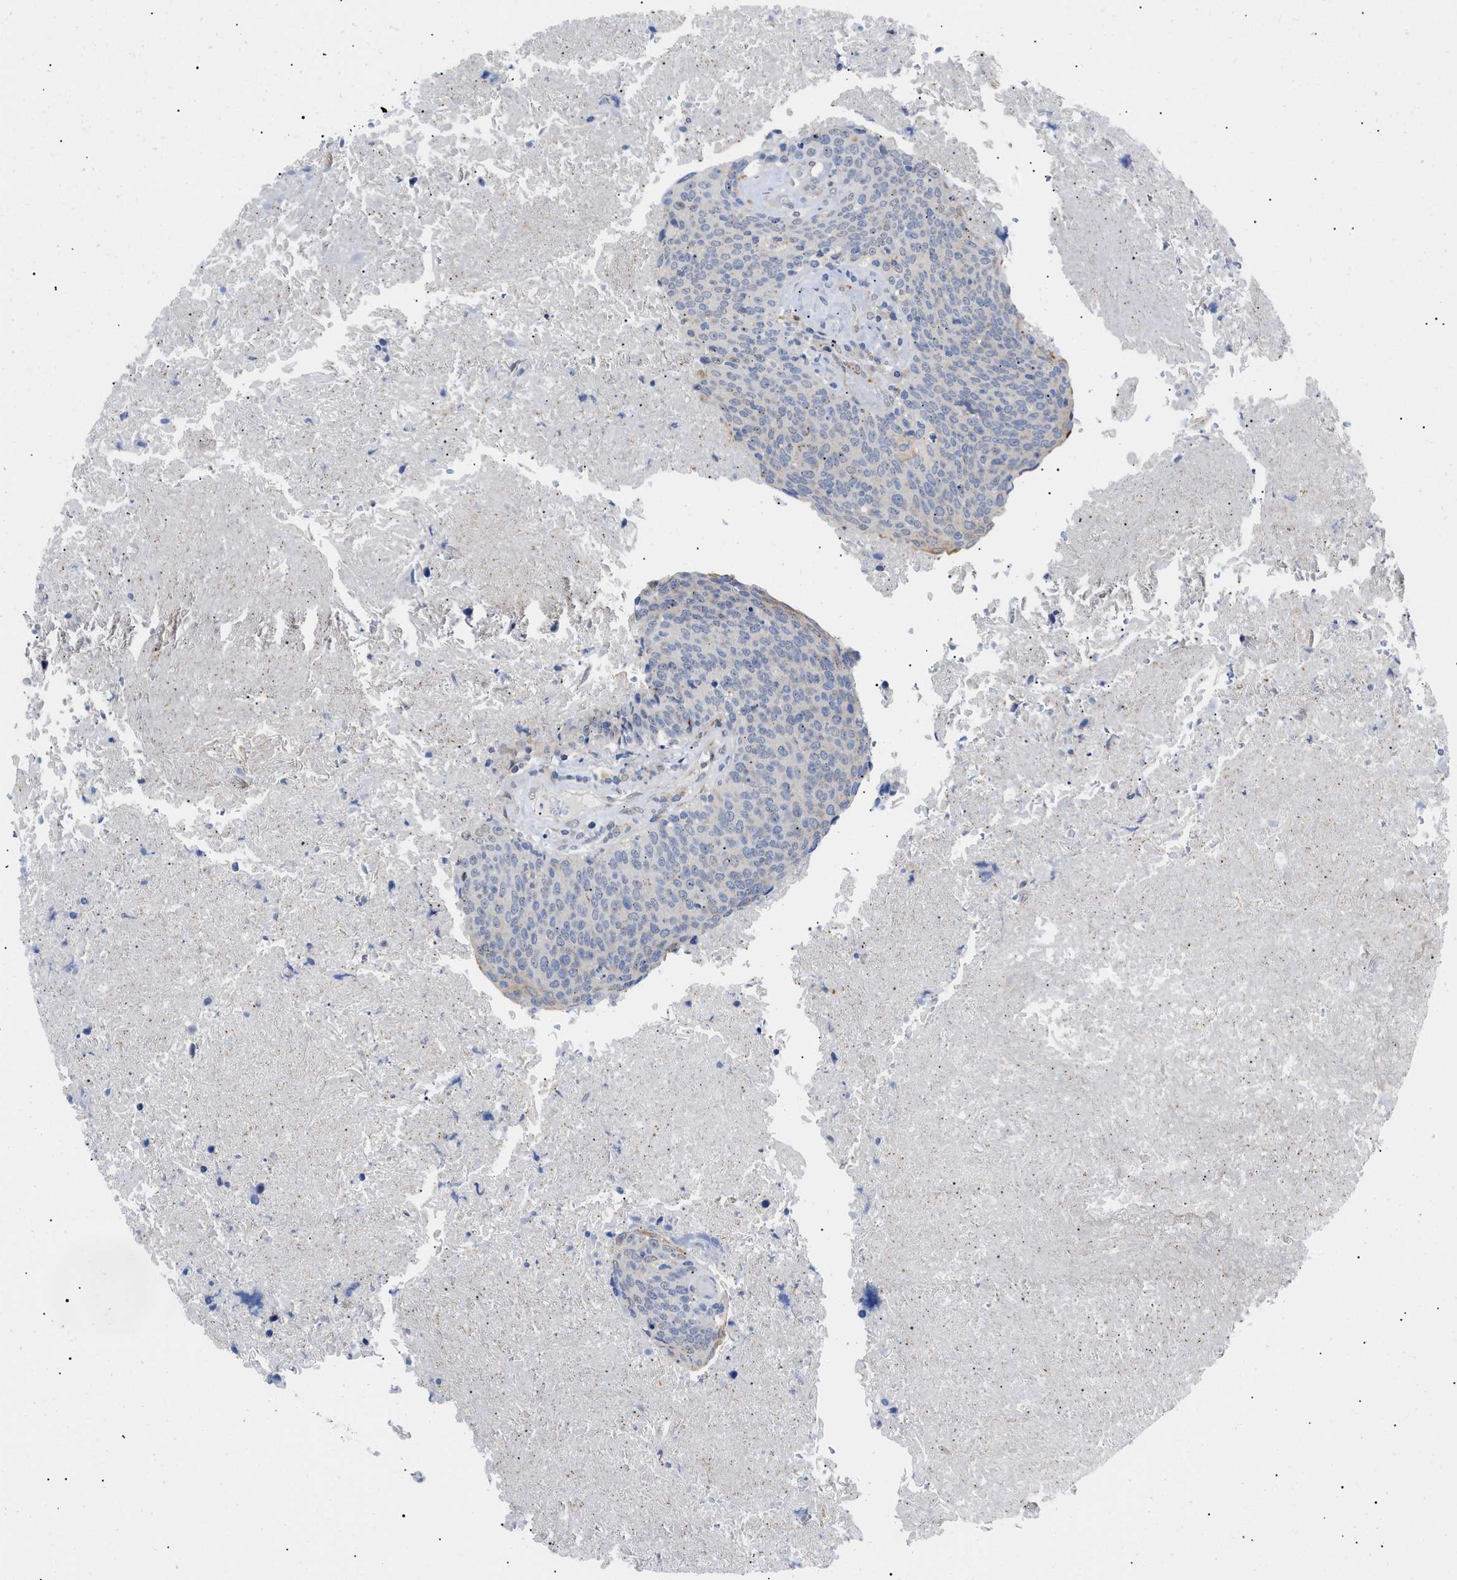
{"staining": {"intensity": "negative", "quantity": "none", "location": "none"}, "tissue": "head and neck cancer", "cell_type": "Tumor cells", "image_type": "cancer", "snomed": [{"axis": "morphology", "description": "Squamous cell carcinoma, NOS"}, {"axis": "morphology", "description": "Squamous cell carcinoma, metastatic, NOS"}, {"axis": "topography", "description": "Lymph node"}, {"axis": "topography", "description": "Head-Neck"}], "caption": "Immunohistochemistry (IHC) of head and neck cancer (metastatic squamous cell carcinoma) displays no expression in tumor cells.", "gene": "SFXN5", "patient": {"sex": "male", "age": 62}}